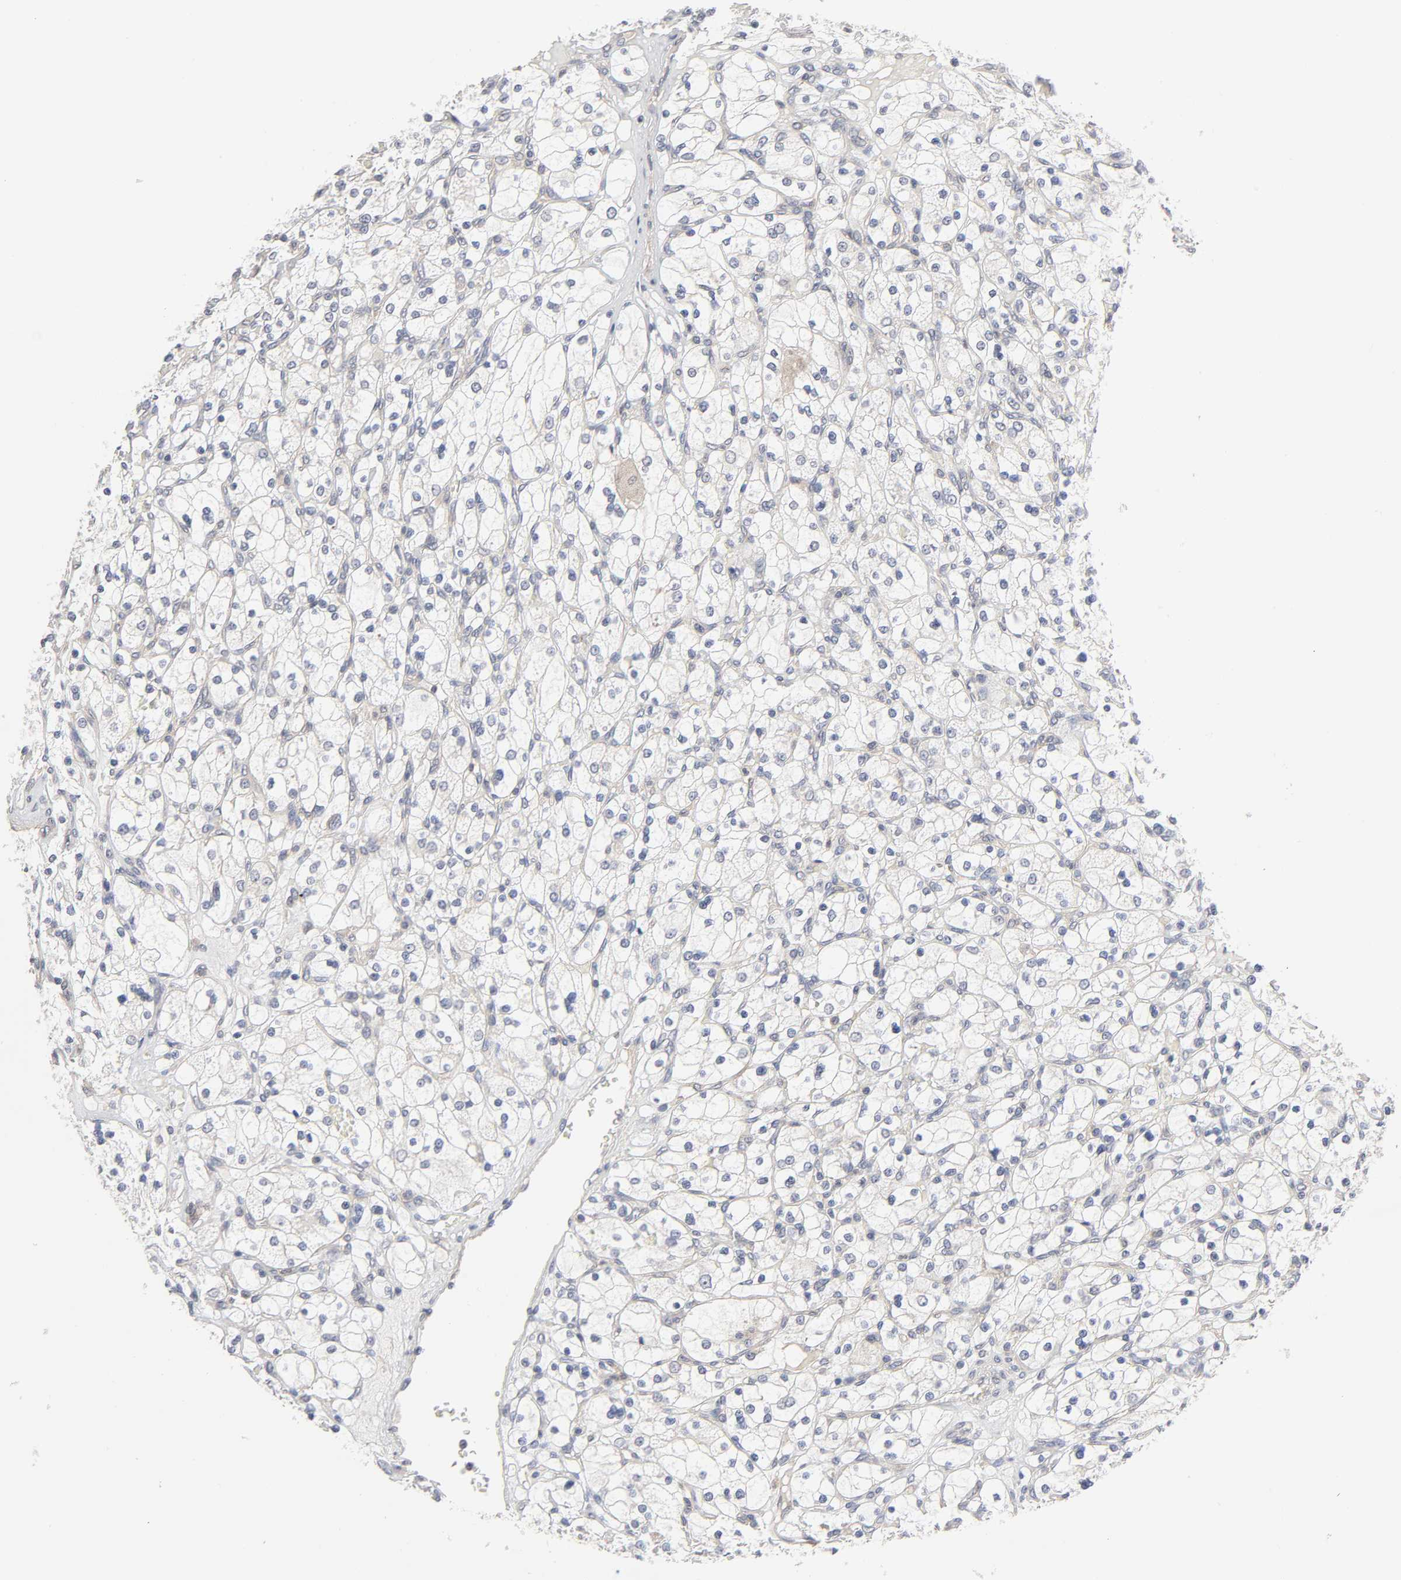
{"staining": {"intensity": "negative", "quantity": "none", "location": "none"}, "tissue": "renal cancer", "cell_type": "Tumor cells", "image_type": "cancer", "snomed": [{"axis": "morphology", "description": "Adenocarcinoma, NOS"}, {"axis": "topography", "description": "Kidney"}], "caption": "A high-resolution histopathology image shows immunohistochemistry staining of renal adenocarcinoma, which reveals no significant positivity in tumor cells. The staining is performed using DAB (3,3'-diaminobenzidine) brown chromogen with nuclei counter-stained in using hematoxylin.", "gene": "IL4R", "patient": {"sex": "female", "age": 83}}